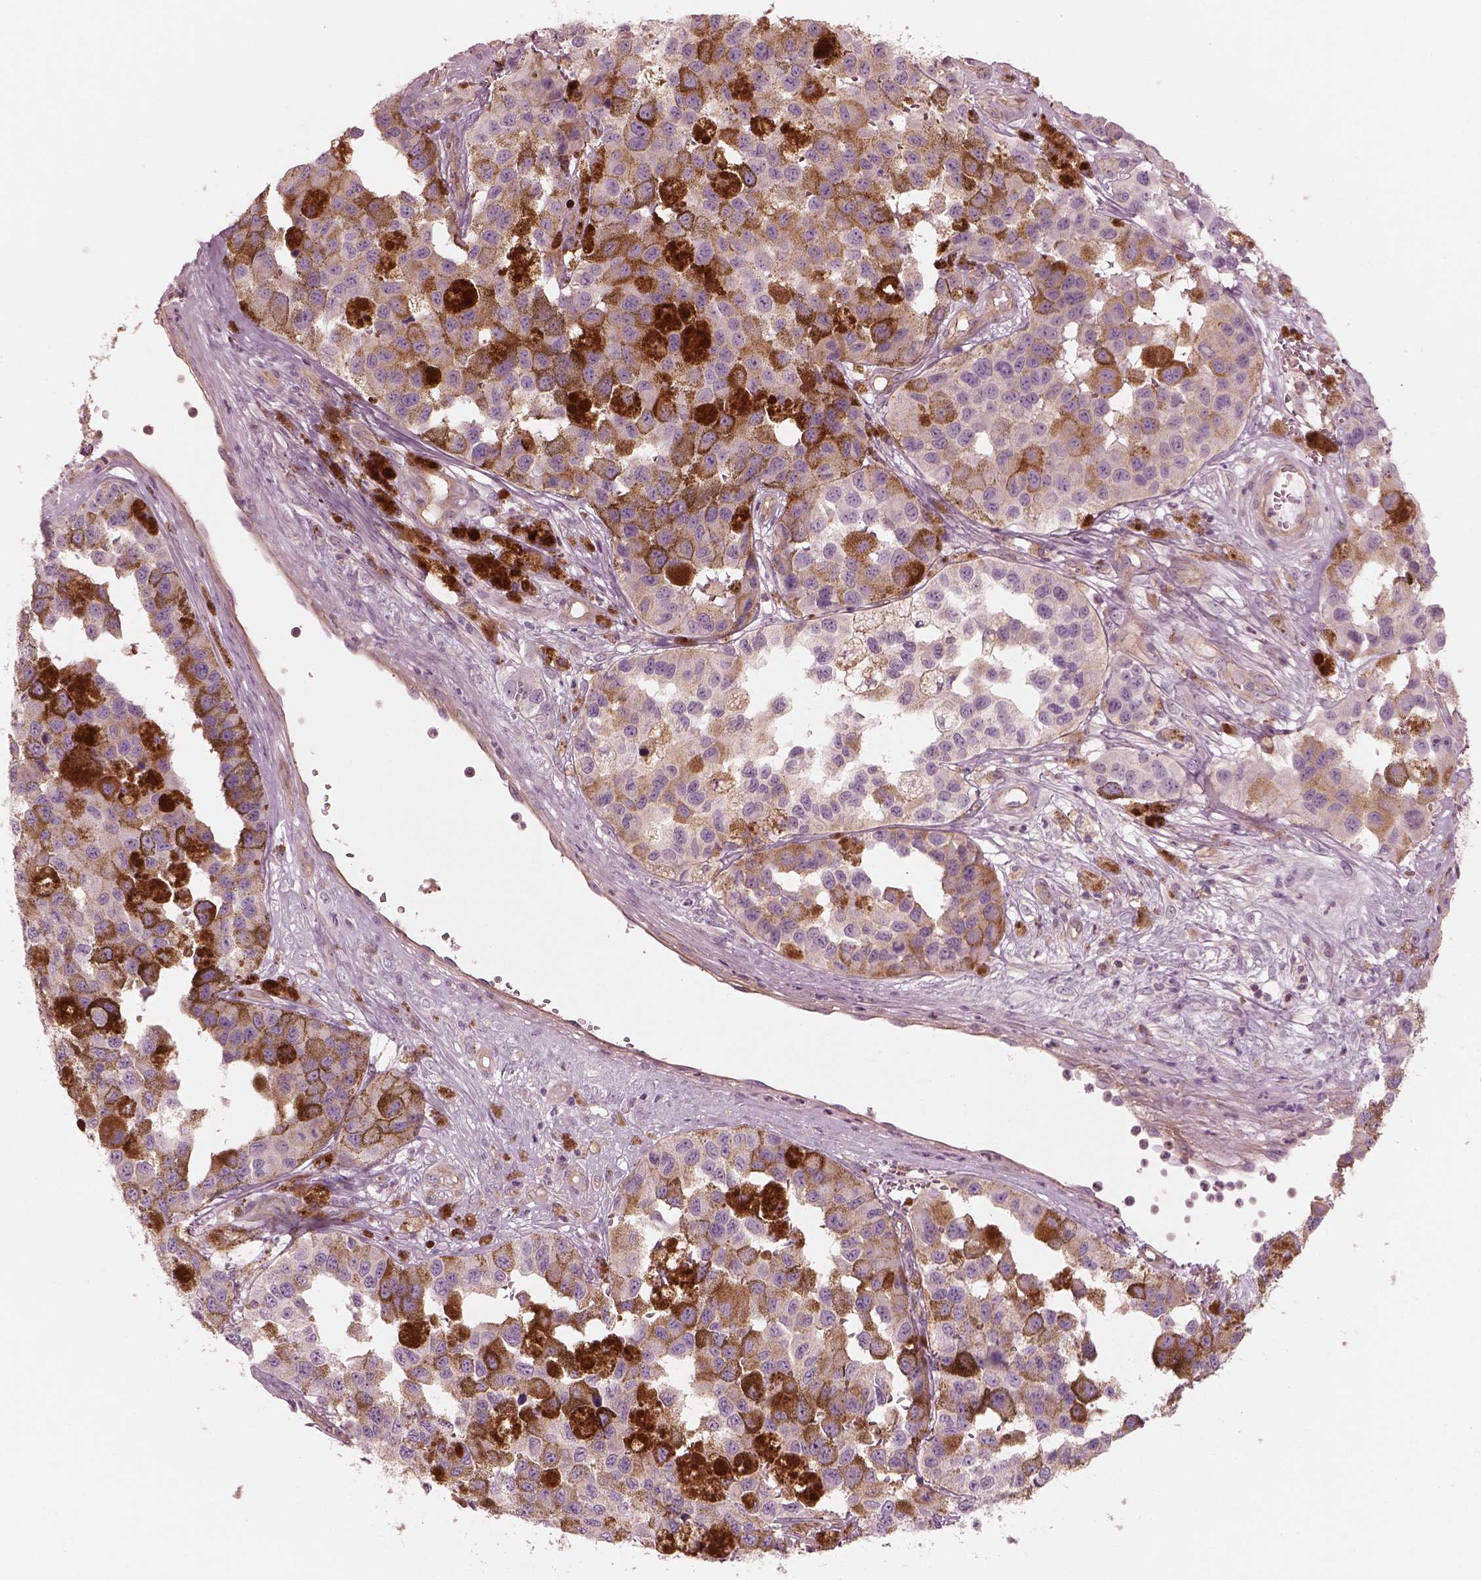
{"staining": {"intensity": "strong", "quantity": "<25%", "location": "cytoplasmic/membranous"}, "tissue": "melanoma", "cell_type": "Tumor cells", "image_type": "cancer", "snomed": [{"axis": "morphology", "description": "Malignant melanoma, NOS"}, {"axis": "topography", "description": "Skin"}], "caption": "Human melanoma stained with a brown dye exhibits strong cytoplasmic/membranous positive expression in about <25% of tumor cells.", "gene": "ELAPOR1", "patient": {"sex": "female", "age": 58}}